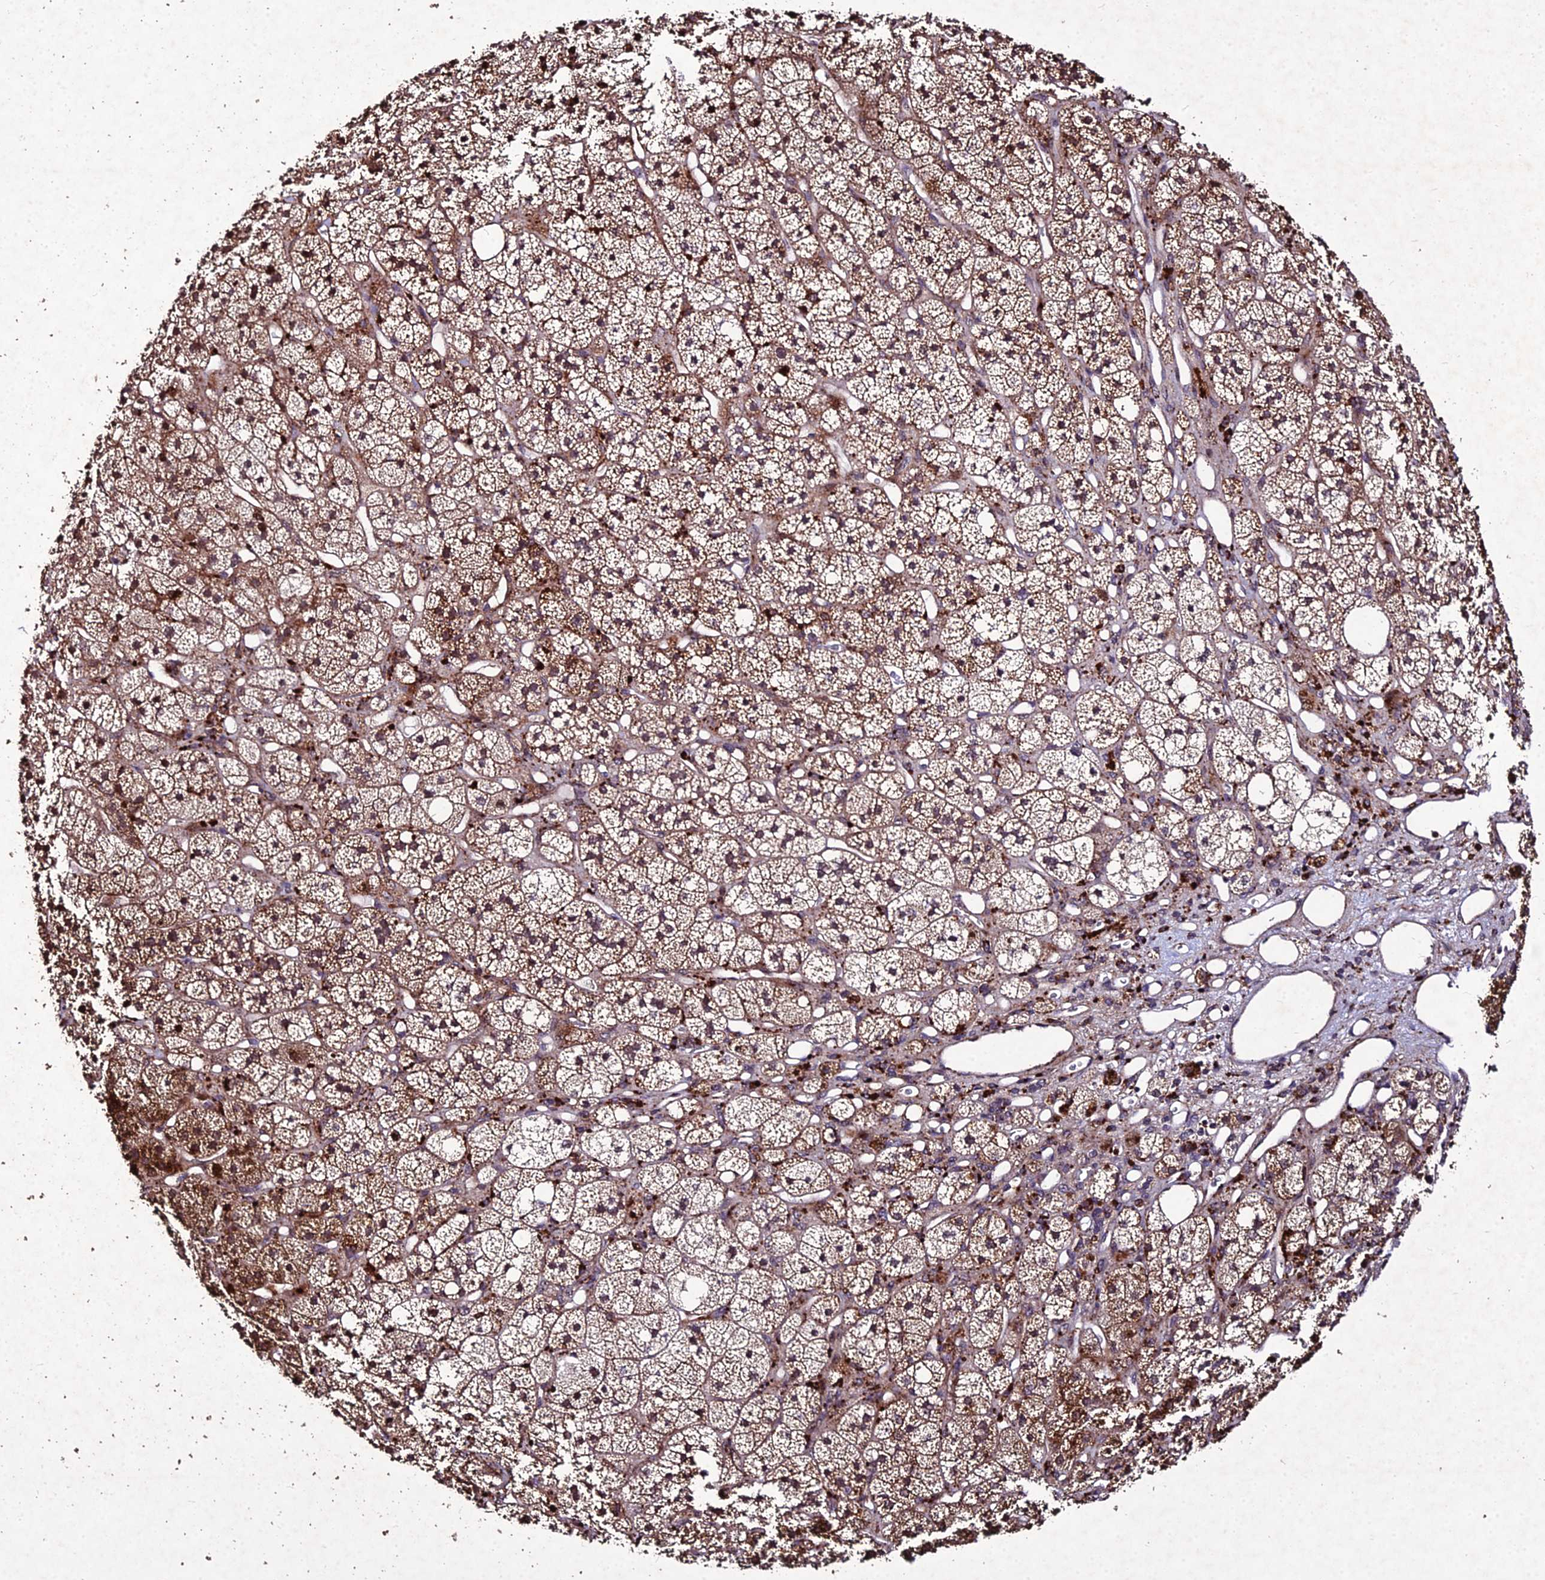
{"staining": {"intensity": "moderate", "quantity": ">75%", "location": "cytoplasmic/membranous,nuclear"}, "tissue": "adrenal gland", "cell_type": "Glandular cells", "image_type": "normal", "snomed": [{"axis": "morphology", "description": "Normal tissue, NOS"}, {"axis": "topography", "description": "Adrenal gland"}], "caption": "A high-resolution micrograph shows immunohistochemistry (IHC) staining of benign adrenal gland, which demonstrates moderate cytoplasmic/membranous,nuclear staining in about >75% of glandular cells.", "gene": "ZNF766", "patient": {"sex": "male", "age": 61}}